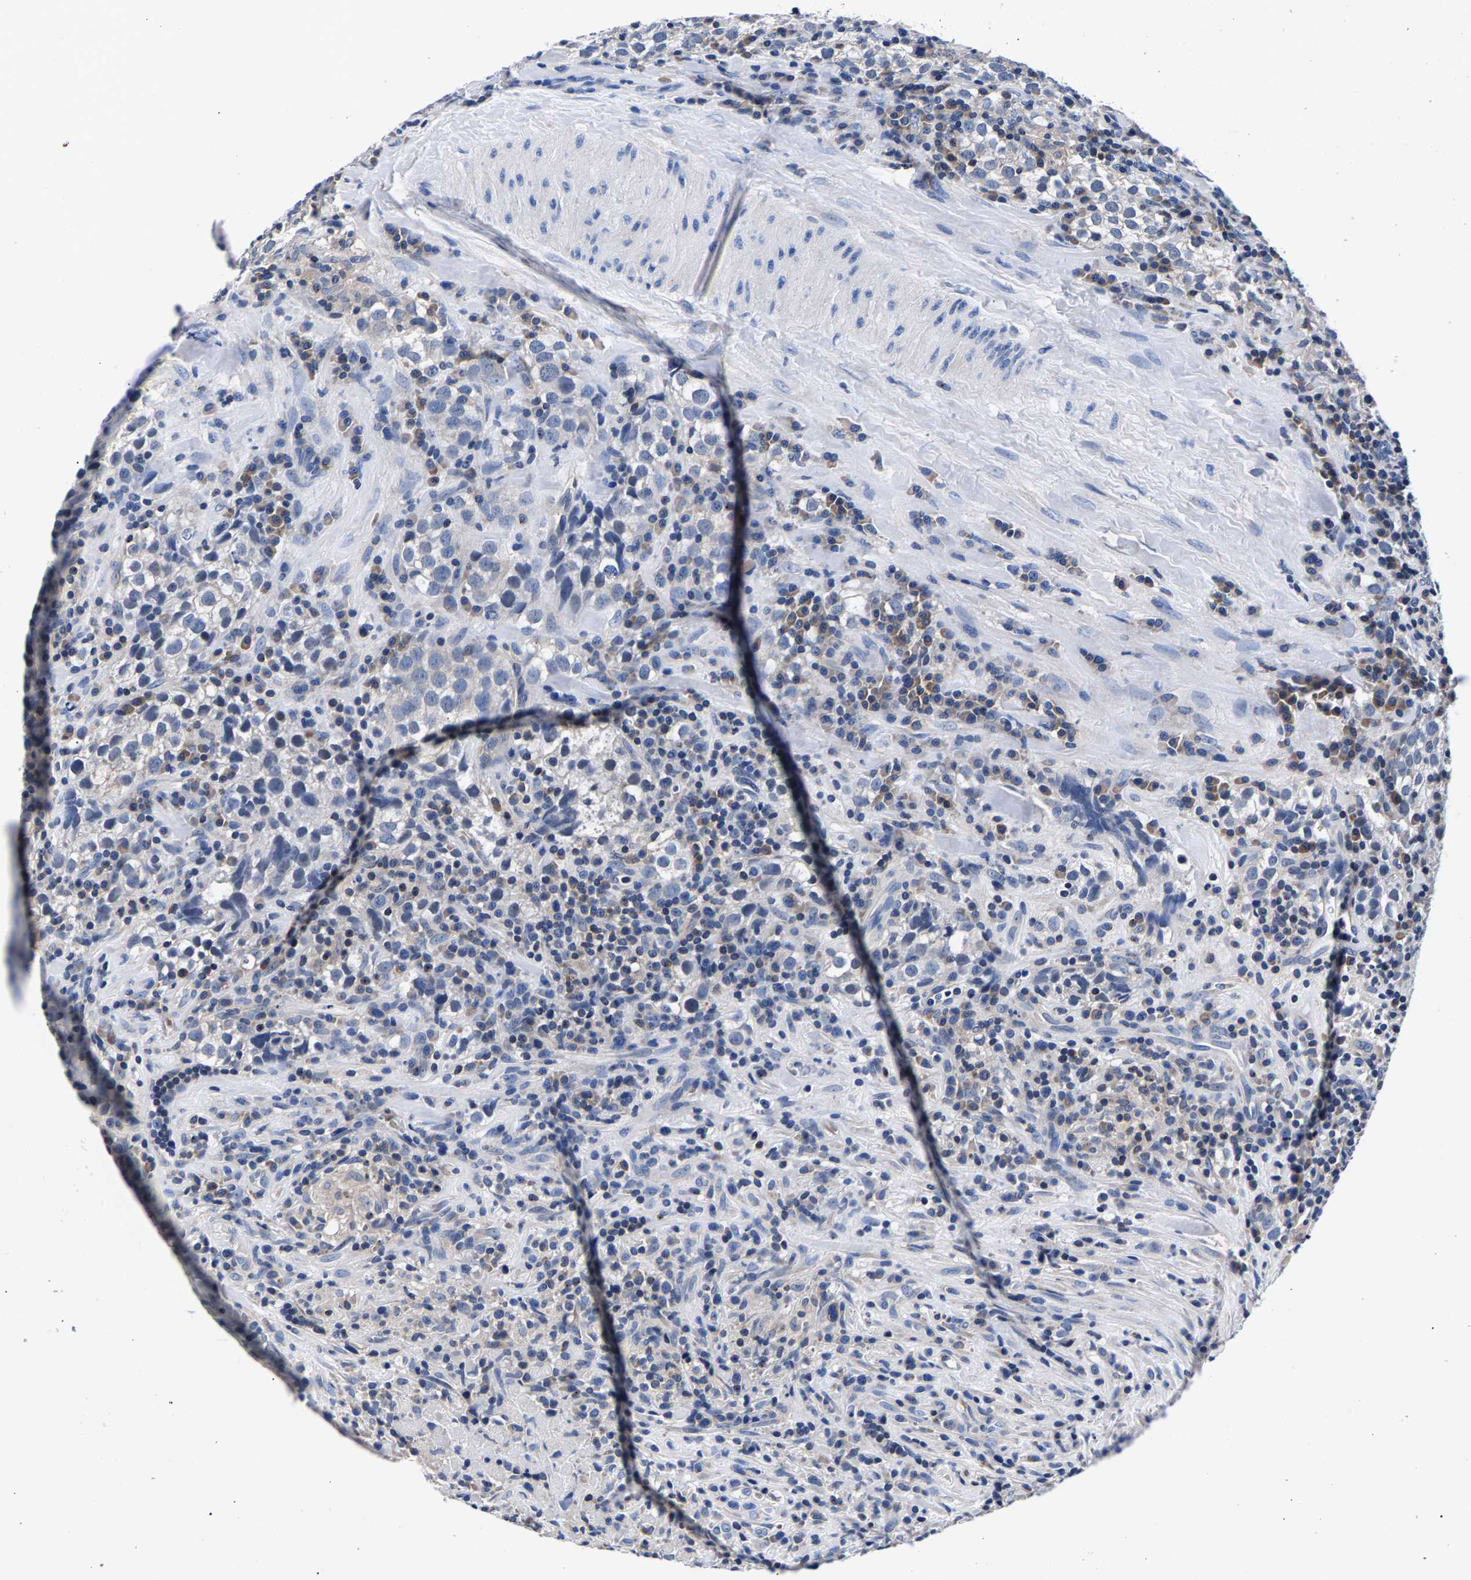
{"staining": {"intensity": "negative", "quantity": "none", "location": "none"}, "tissue": "testis cancer", "cell_type": "Tumor cells", "image_type": "cancer", "snomed": [{"axis": "morphology", "description": "Seminoma, NOS"}, {"axis": "morphology", "description": "Carcinoma, Embryonal, NOS"}, {"axis": "topography", "description": "Testis"}], "caption": "Tumor cells are negative for protein expression in human testis cancer (embryonal carcinoma).", "gene": "PHF24", "patient": {"sex": "male", "age": 36}}